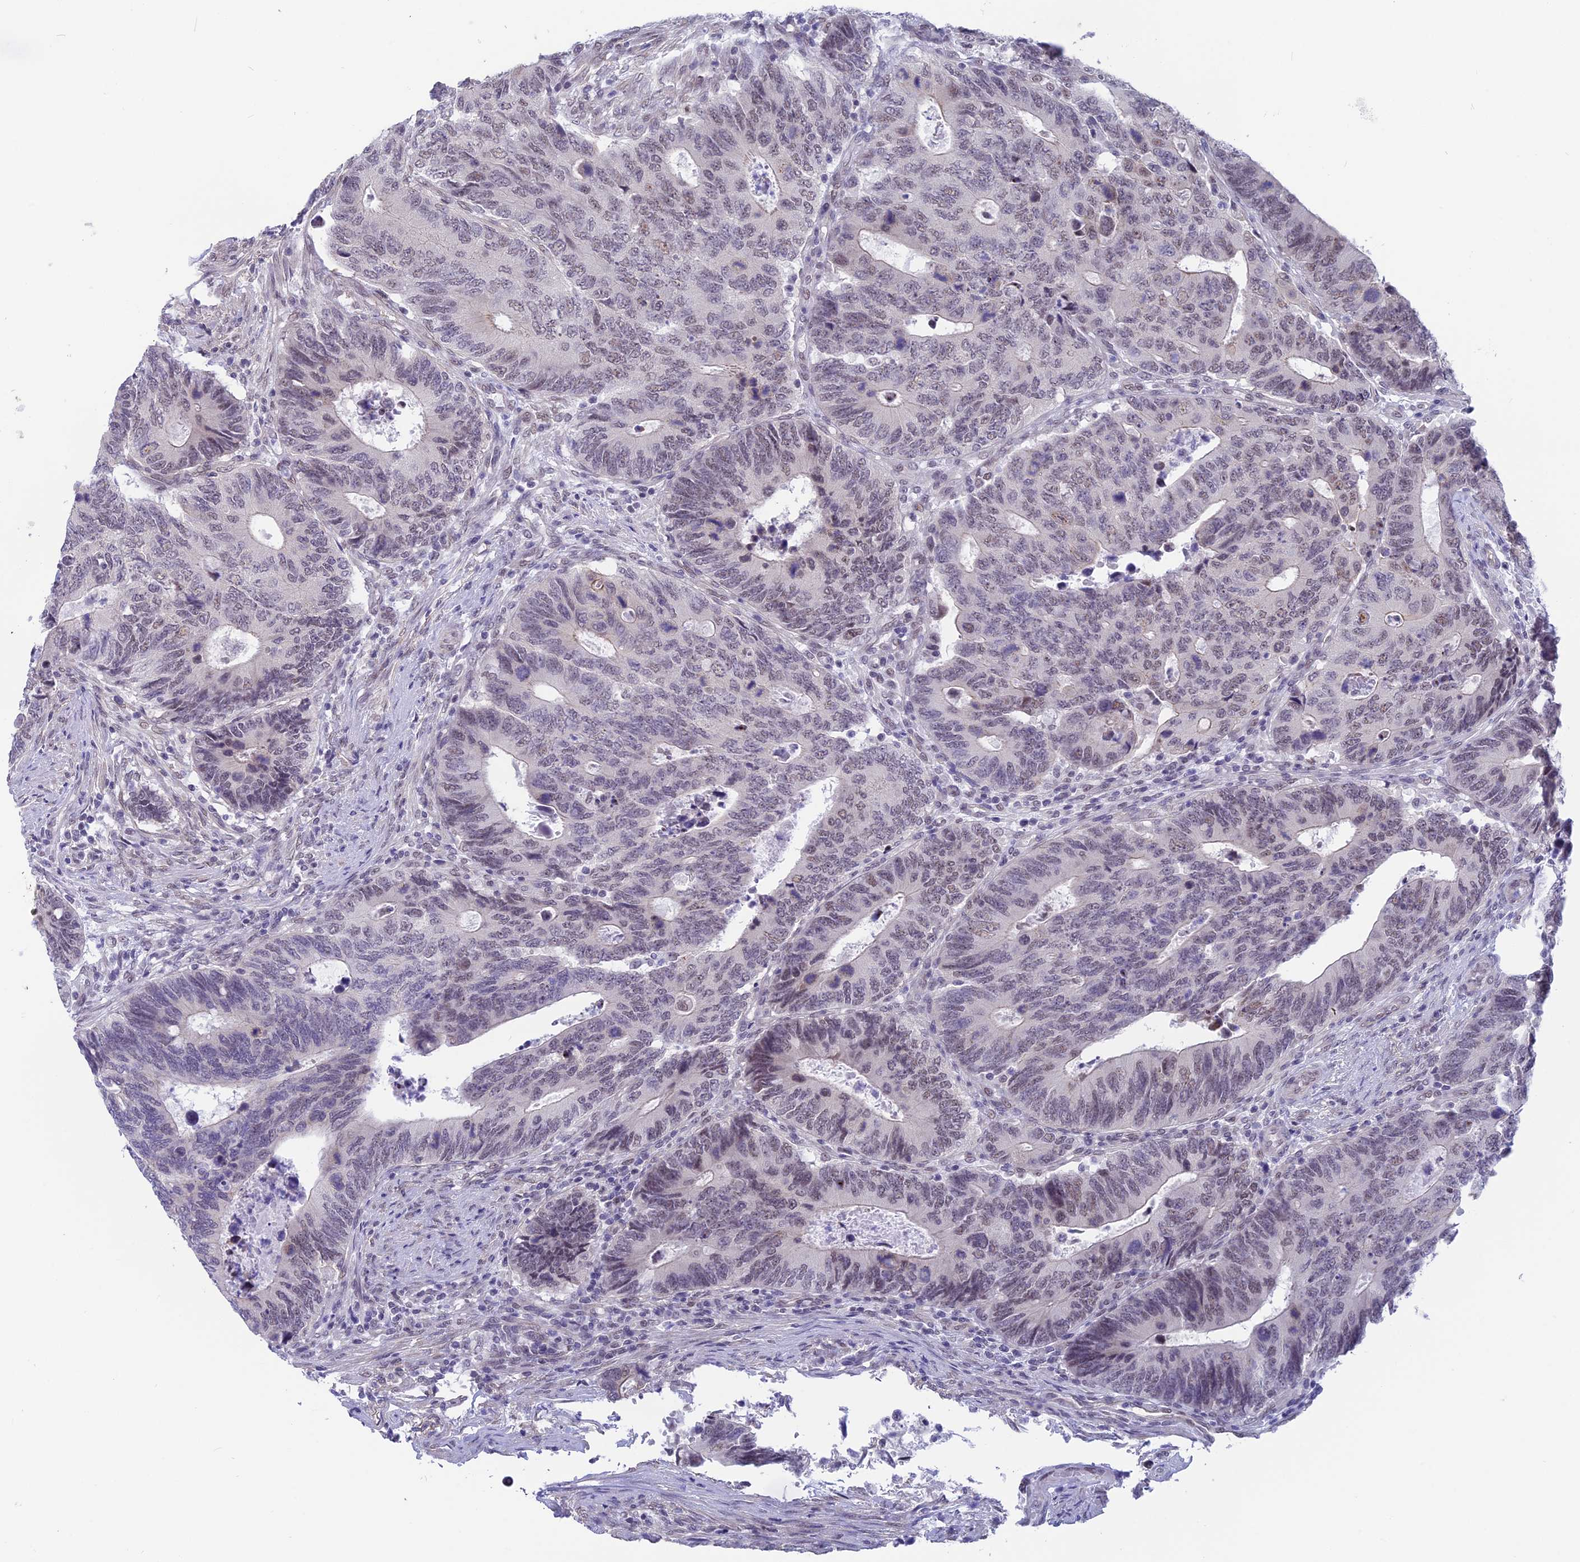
{"staining": {"intensity": "weak", "quantity": "25%-75%", "location": "nuclear"}, "tissue": "colorectal cancer", "cell_type": "Tumor cells", "image_type": "cancer", "snomed": [{"axis": "morphology", "description": "Adenocarcinoma, NOS"}, {"axis": "topography", "description": "Colon"}], "caption": "The image shows immunohistochemical staining of colorectal cancer (adenocarcinoma). There is weak nuclear staining is appreciated in approximately 25%-75% of tumor cells.", "gene": "SRSF5", "patient": {"sex": "male", "age": 87}}